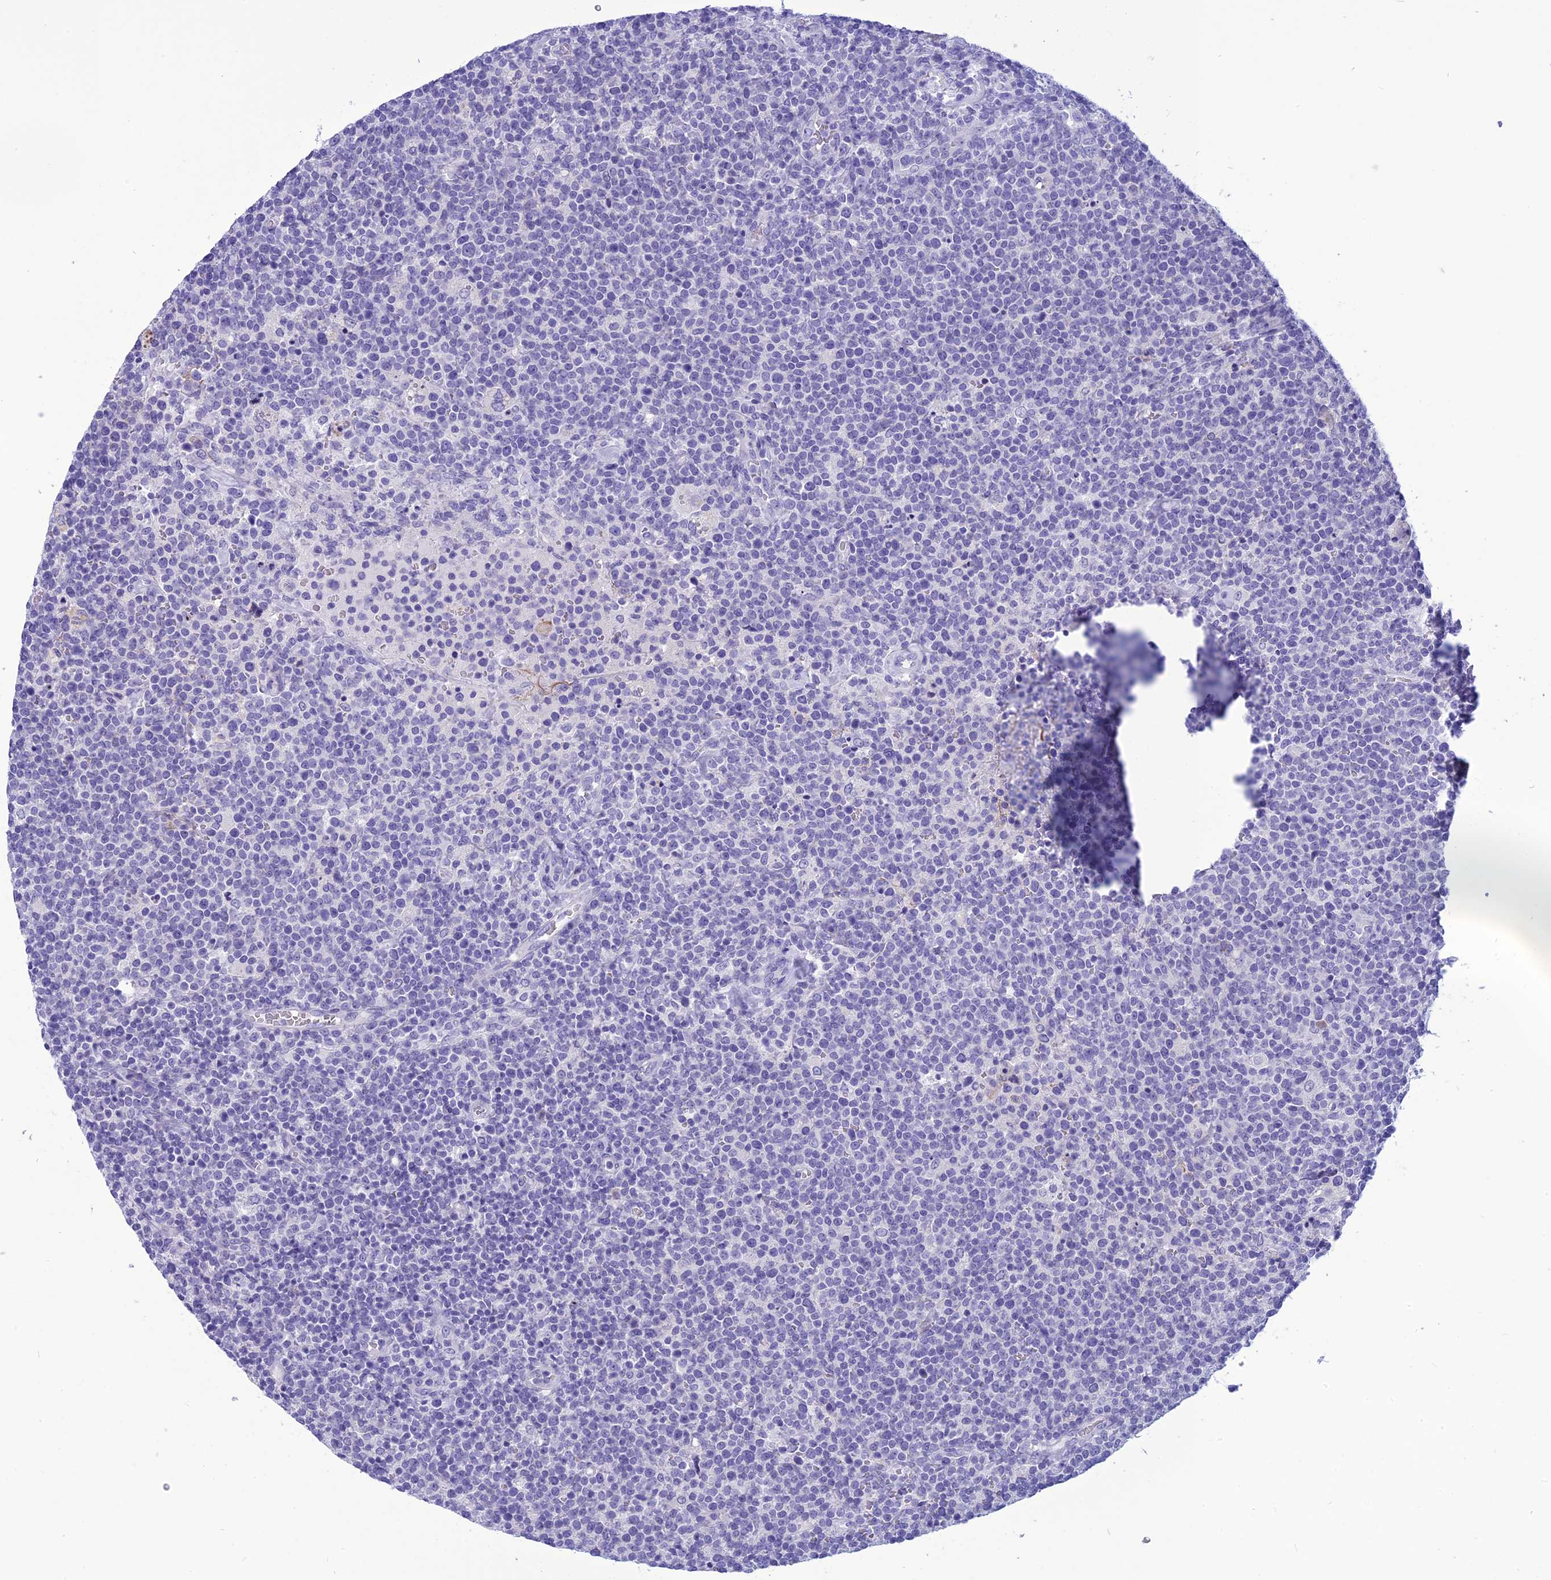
{"staining": {"intensity": "negative", "quantity": "none", "location": "none"}, "tissue": "lymphoma", "cell_type": "Tumor cells", "image_type": "cancer", "snomed": [{"axis": "morphology", "description": "Malignant lymphoma, non-Hodgkin's type, High grade"}, {"axis": "topography", "description": "Lymph node"}], "caption": "This micrograph is of high-grade malignant lymphoma, non-Hodgkin's type stained with immunohistochemistry (IHC) to label a protein in brown with the nuclei are counter-stained blue. There is no expression in tumor cells.", "gene": "BBS2", "patient": {"sex": "male", "age": 61}}